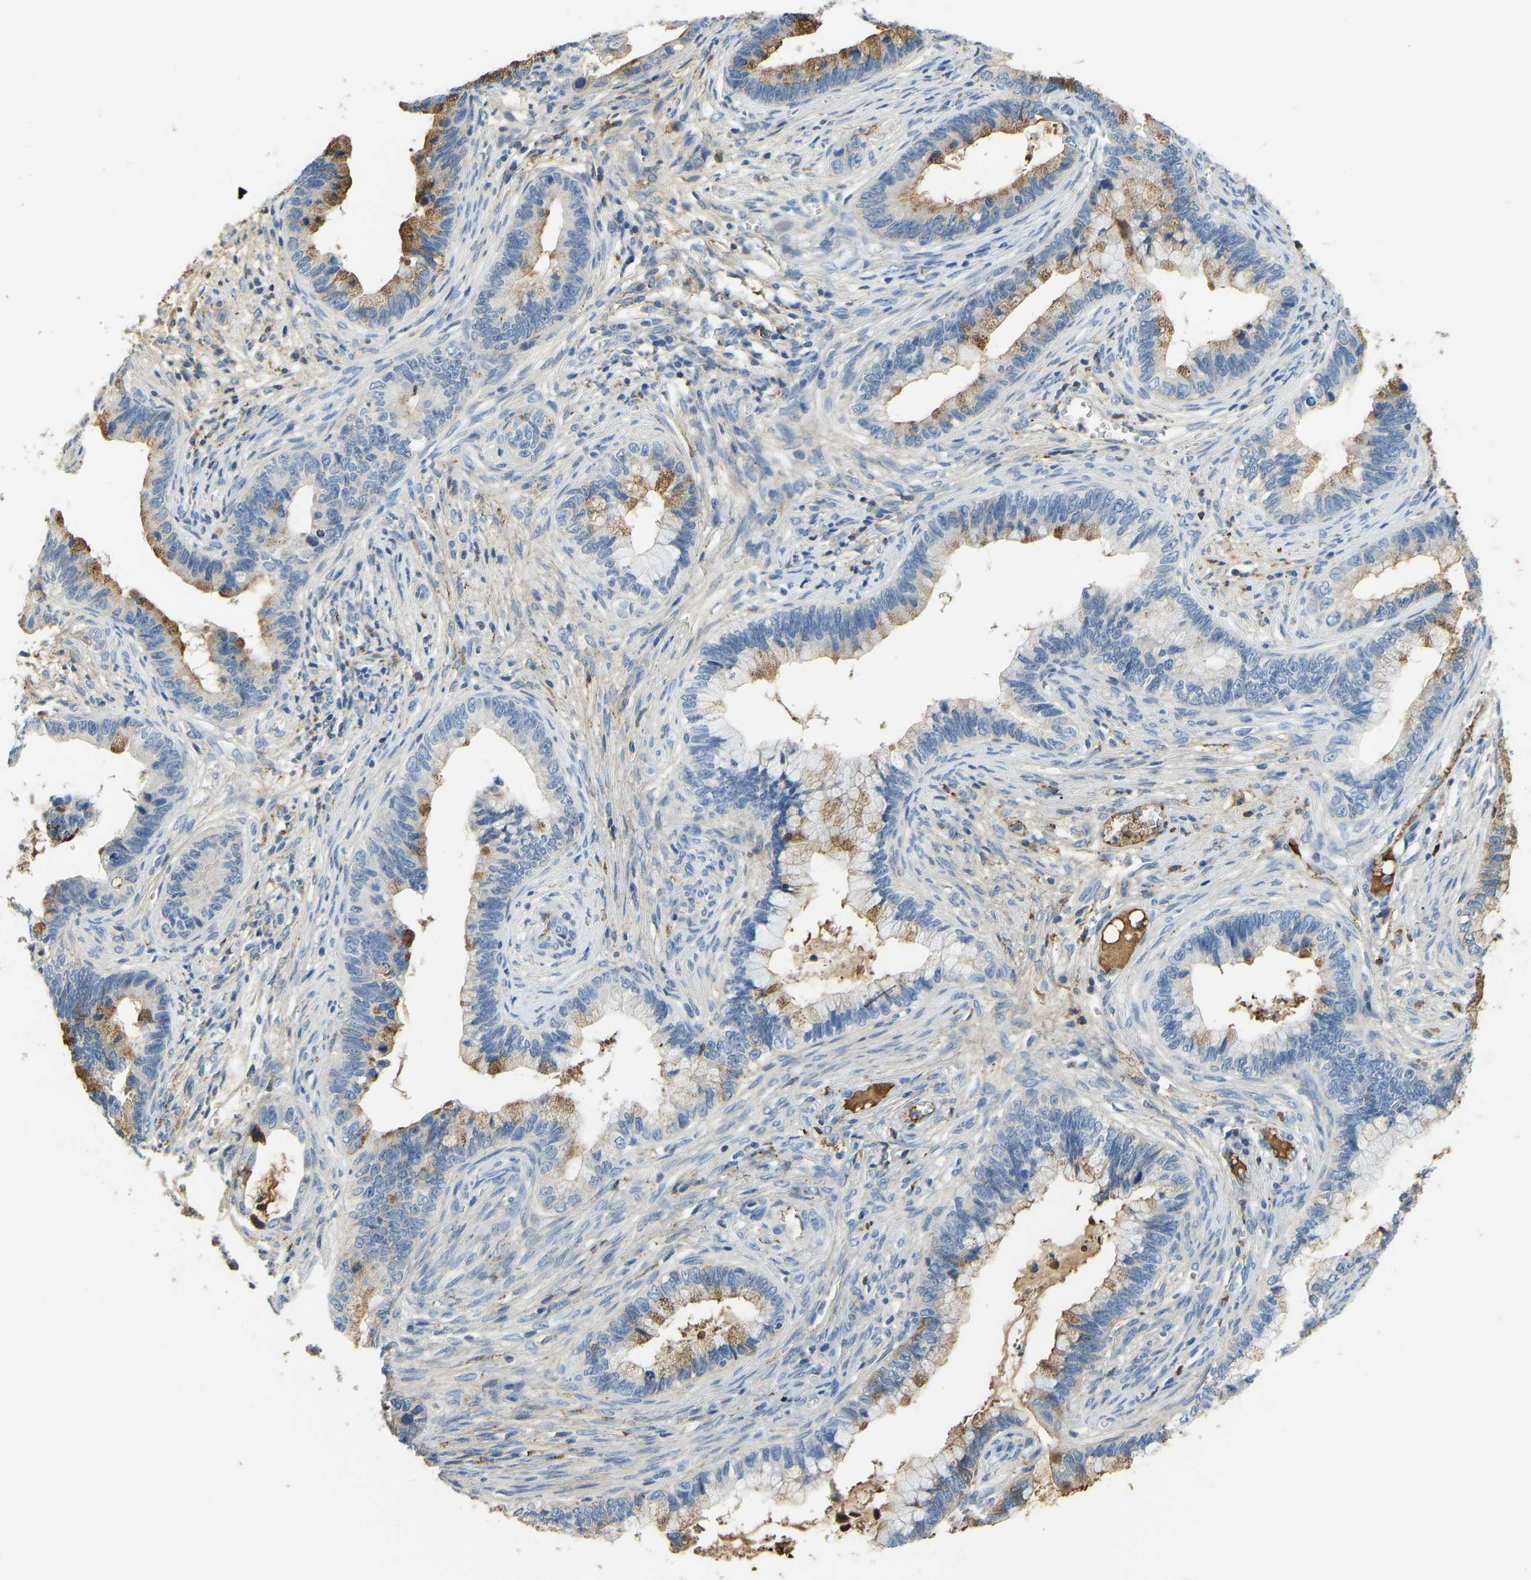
{"staining": {"intensity": "moderate", "quantity": "<25%", "location": "cytoplasmic/membranous"}, "tissue": "cervical cancer", "cell_type": "Tumor cells", "image_type": "cancer", "snomed": [{"axis": "morphology", "description": "Adenocarcinoma, NOS"}, {"axis": "topography", "description": "Cervix"}], "caption": "A low amount of moderate cytoplasmic/membranous expression is appreciated in about <25% of tumor cells in adenocarcinoma (cervical) tissue.", "gene": "THBS4", "patient": {"sex": "female", "age": 44}}